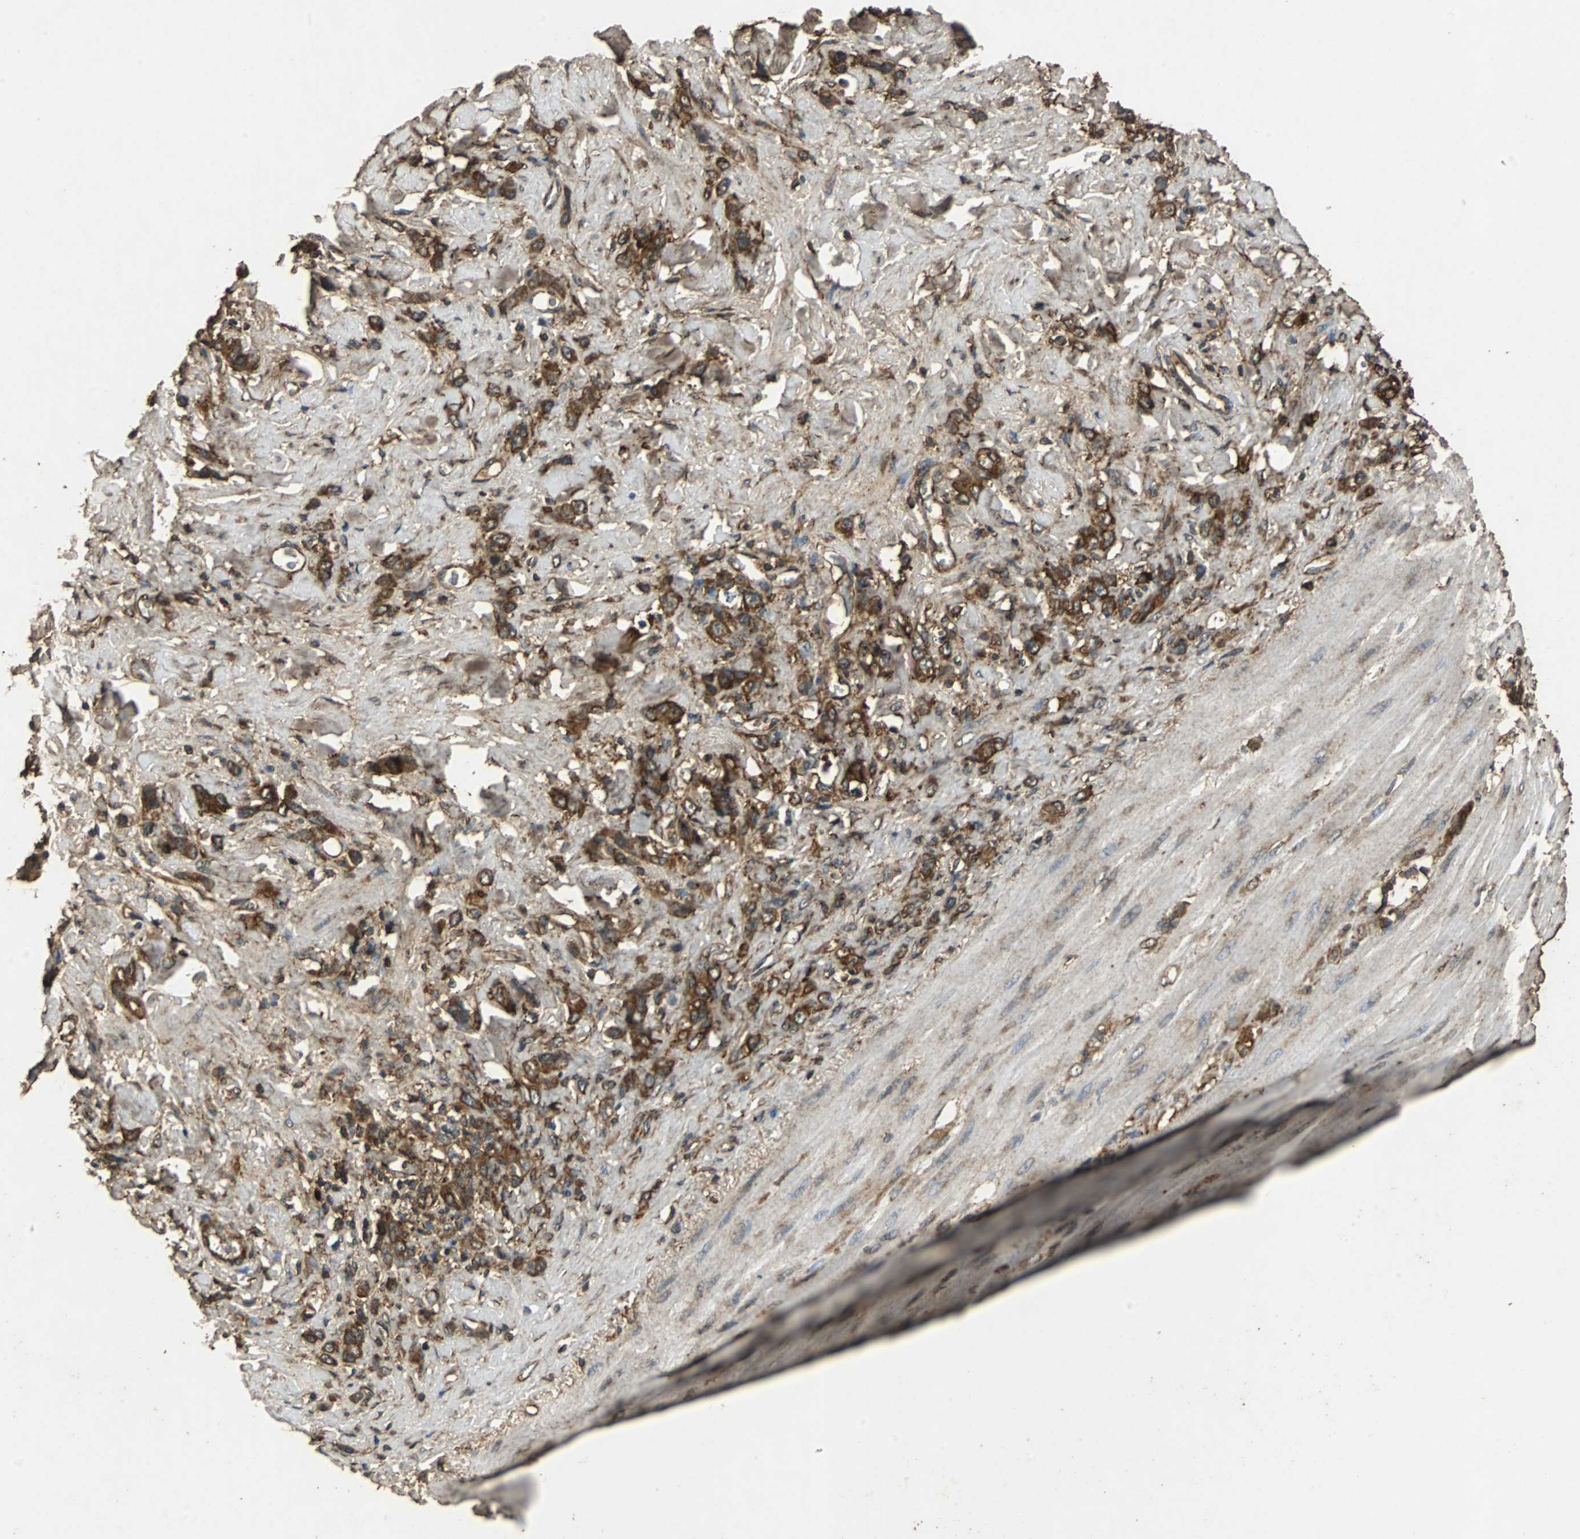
{"staining": {"intensity": "strong", "quantity": ">75%", "location": "cytoplasmic/membranous"}, "tissue": "stomach cancer", "cell_type": "Tumor cells", "image_type": "cancer", "snomed": [{"axis": "morphology", "description": "Normal tissue, NOS"}, {"axis": "morphology", "description": "Adenocarcinoma, NOS"}, {"axis": "topography", "description": "Stomach"}], "caption": "Protein expression by immunohistochemistry reveals strong cytoplasmic/membranous expression in about >75% of tumor cells in stomach adenocarcinoma.", "gene": "NAA10", "patient": {"sex": "male", "age": 82}}